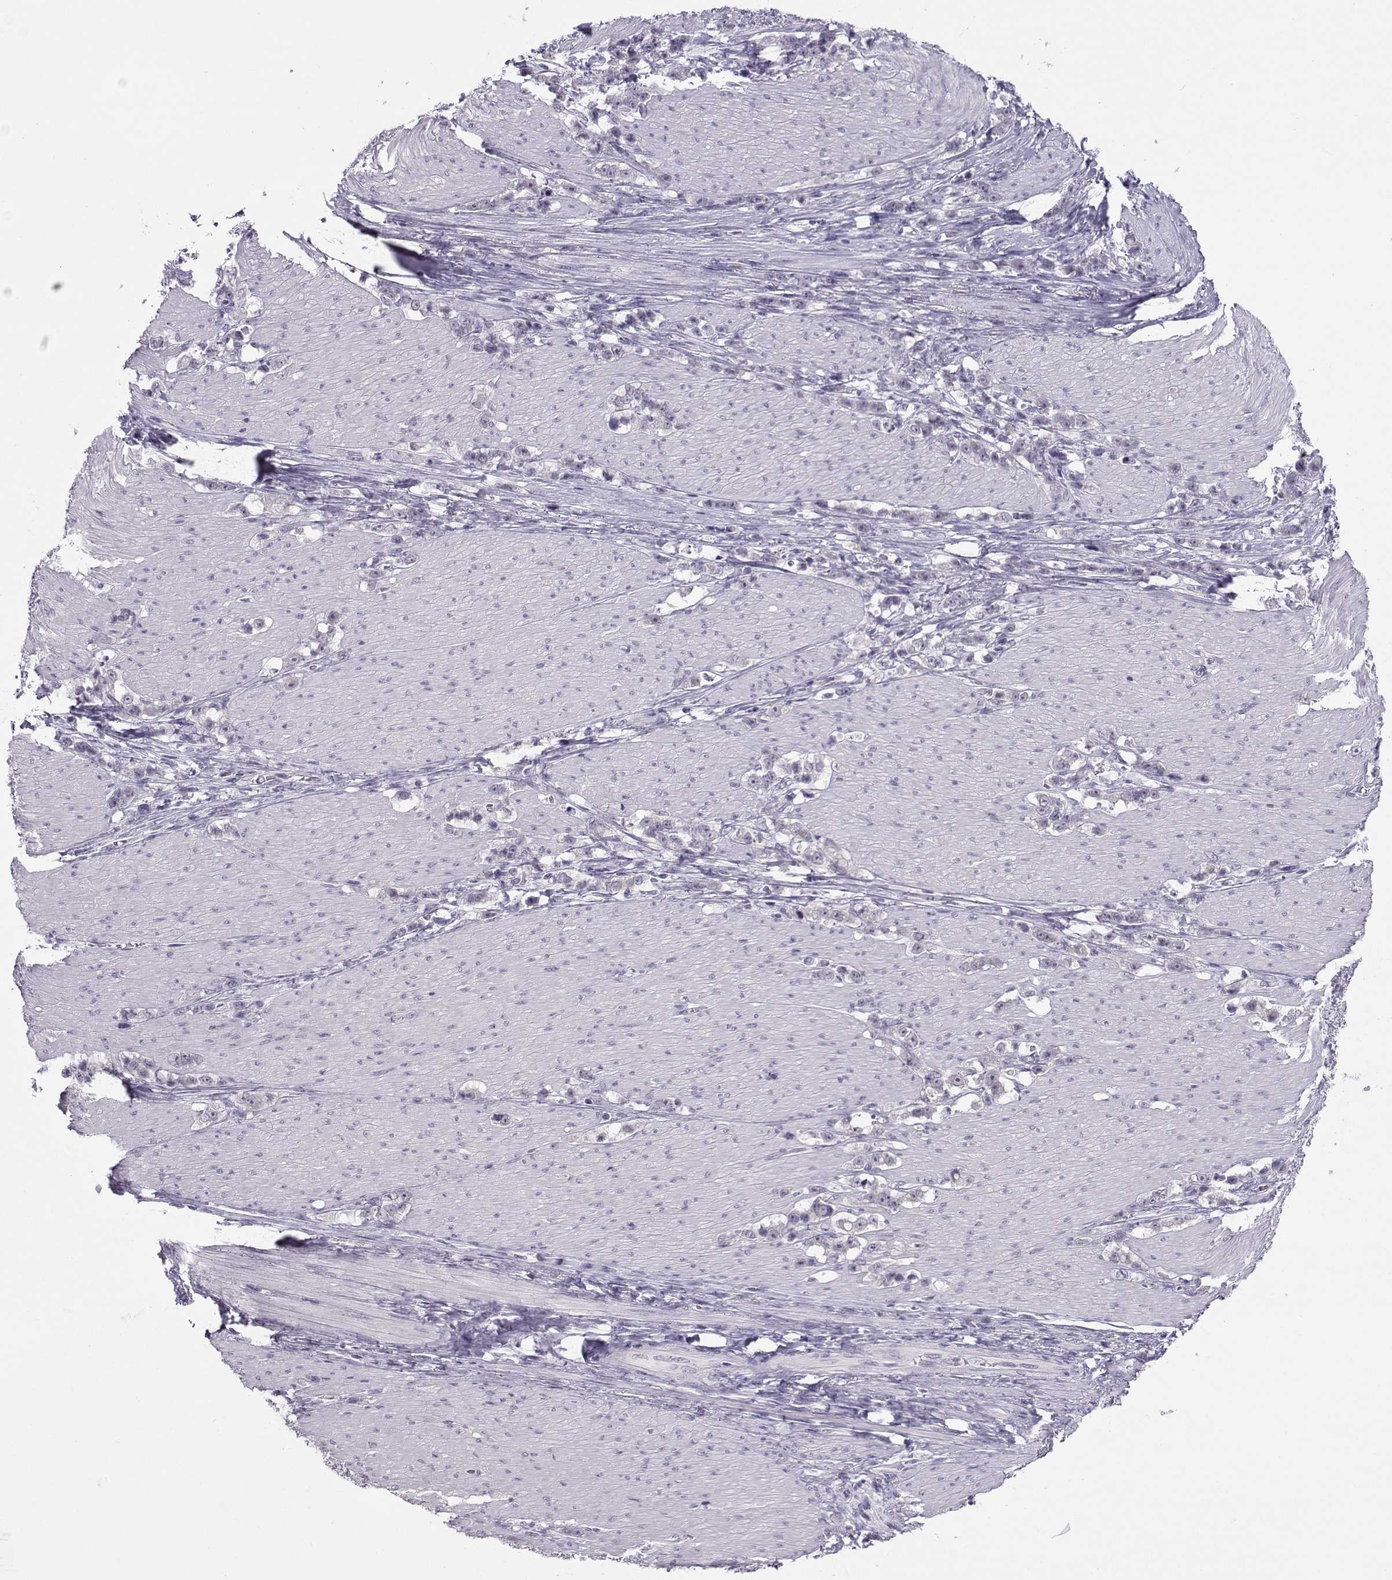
{"staining": {"intensity": "negative", "quantity": "none", "location": "none"}, "tissue": "stomach cancer", "cell_type": "Tumor cells", "image_type": "cancer", "snomed": [{"axis": "morphology", "description": "Adenocarcinoma, NOS"}, {"axis": "topography", "description": "Stomach, lower"}], "caption": "Tumor cells are negative for brown protein staining in stomach adenocarcinoma. The staining is performed using DAB brown chromogen with nuclei counter-stained in using hematoxylin.", "gene": "LHX1", "patient": {"sex": "male", "age": 88}}